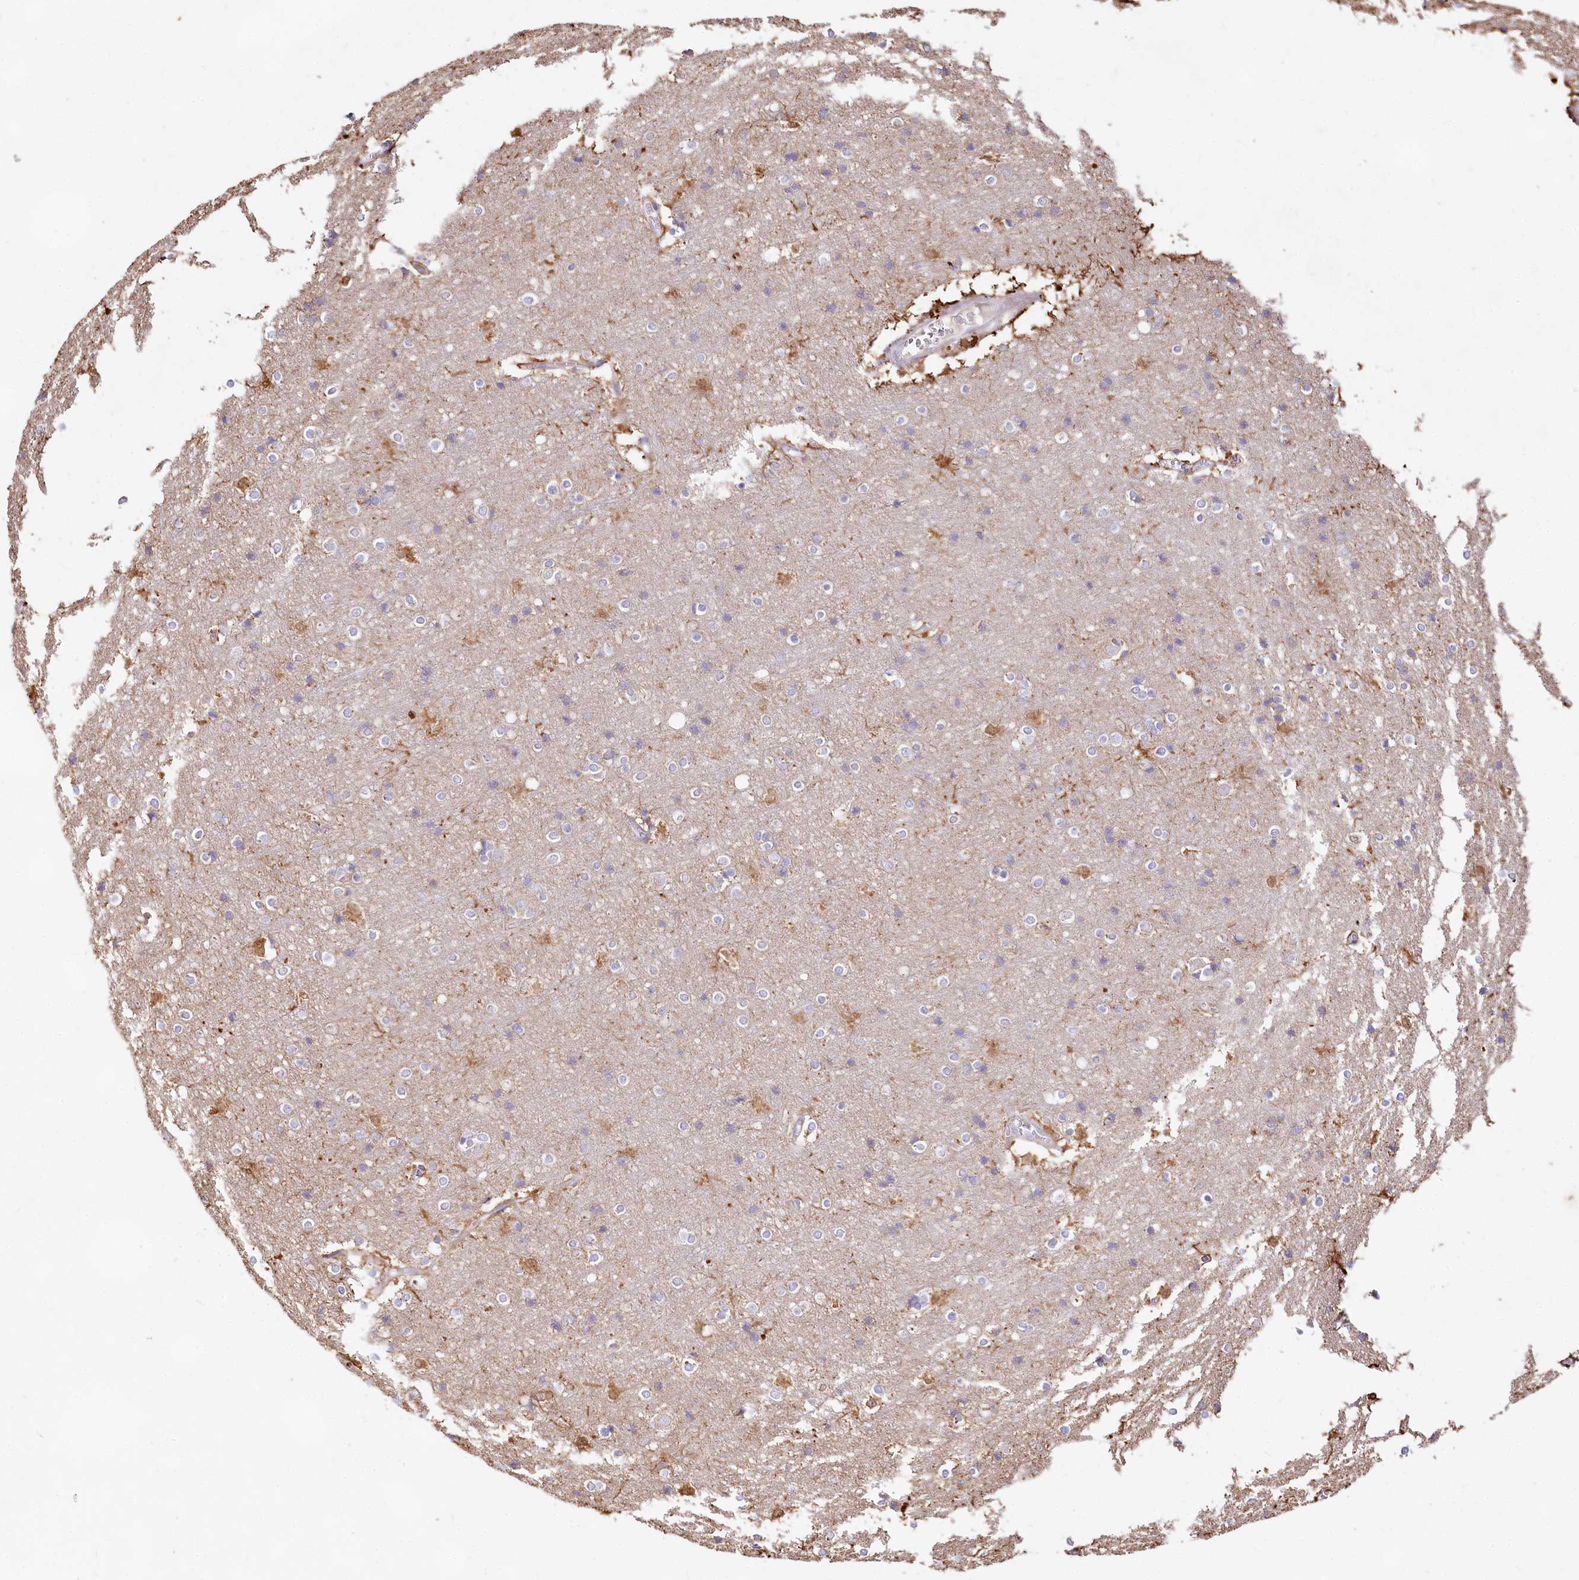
{"staining": {"intensity": "weak", "quantity": ">75%", "location": "cytoplasmic/membranous"}, "tissue": "cerebral cortex", "cell_type": "Endothelial cells", "image_type": "normal", "snomed": [{"axis": "morphology", "description": "Normal tissue, NOS"}, {"axis": "topography", "description": "Cerebral cortex"}], "caption": "Normal cerebral cortex demonstrates weak cytoplasmic/membranous positivity in about >75% of endothelial cells, visualized by immunohistochemistry.", "gene": "TASOR2", "patient": {"sex": "male", "age": 54}}